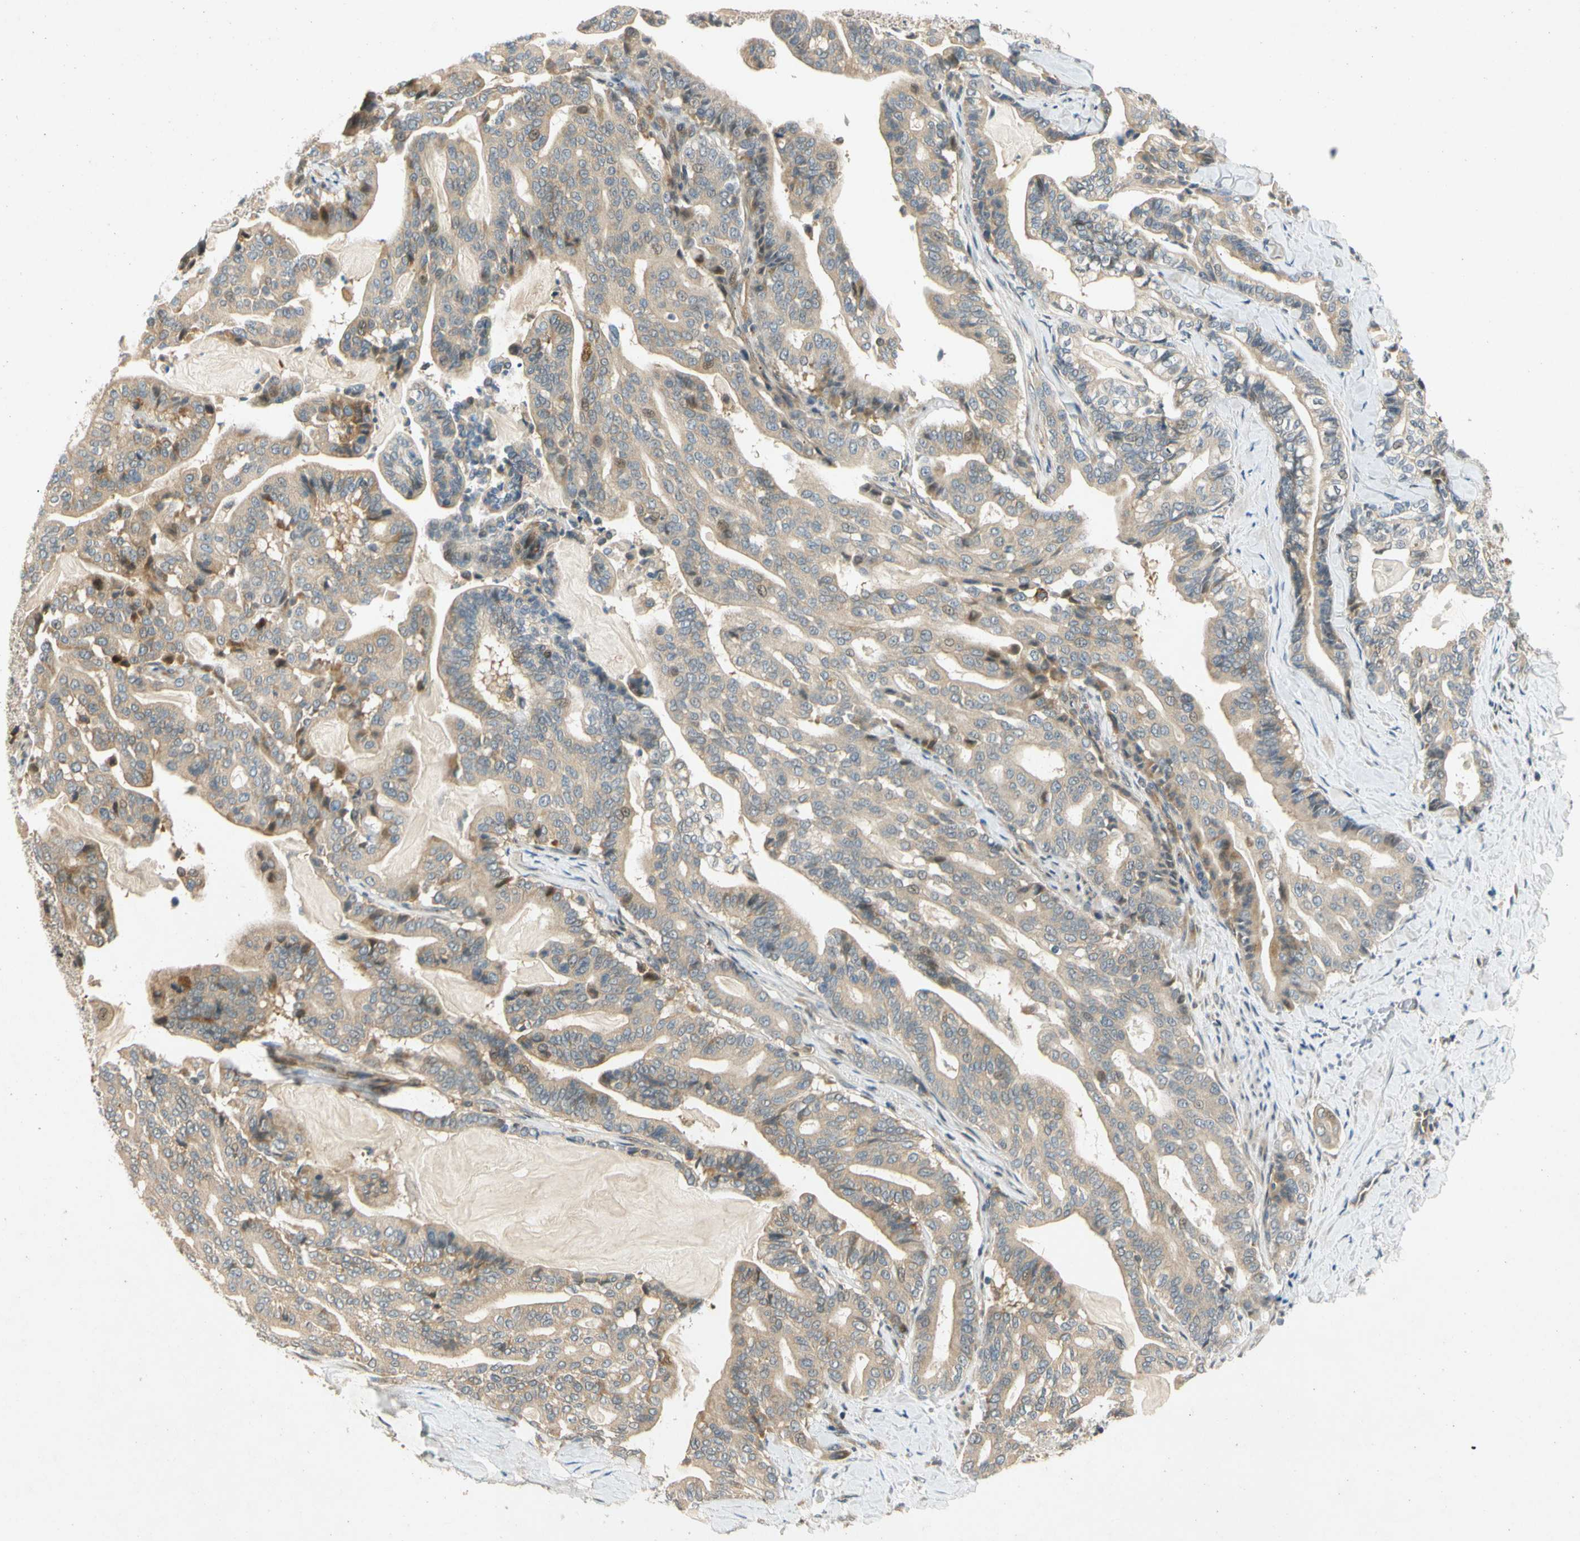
{"staining": {"intensity": "weak", "quantity": "25%-75%", "location": "cytoplasmic/membranous,nuclear"}, "tissue": "pancreatic cancer", "cell_type": "Tumor cells", "image_type": "cancer", "snomed": [{"axis": "morphology", "description": "Adenocarcinoma, NOS"}, {"axis": "topography", "description": "Pancreas"}], "caption": "IHC histopathology image of neoplastic tissue: human pancreatic cancer stained using immunohistochemistry displays low levels of weak protein expression localized specifically in the cytoplasmic/membranous and nuclear of tumor cells, appearing as a cytoplasmic/membranous and nuclear brown color.", "gene": "GATD1", "patient": {"sex": "male", "age": 63}}